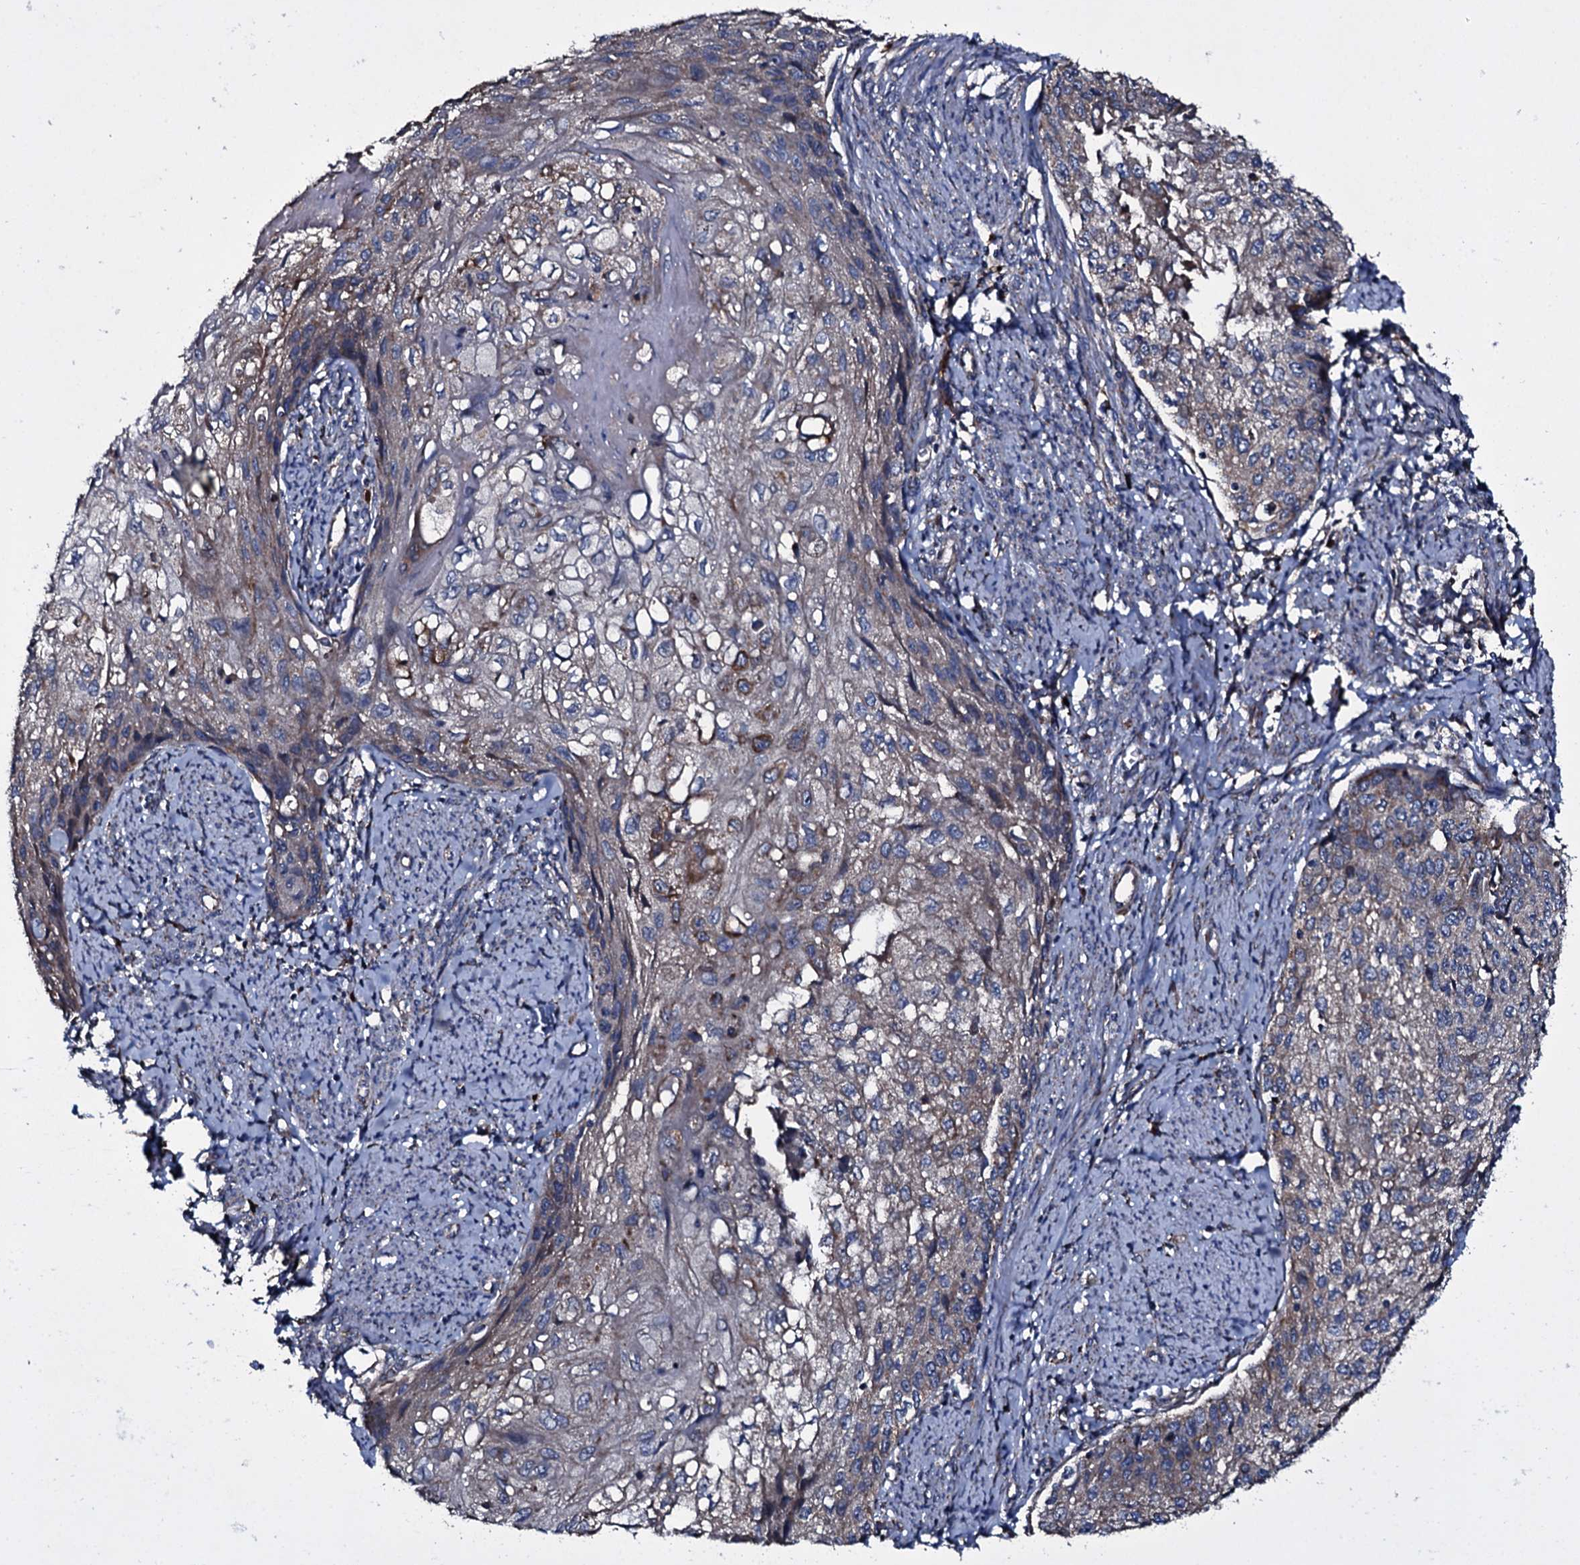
{"staining": {"intensity": "weak", "quantity": "<25%", "location": "cytoplasmic/membranous"}, "tissue": "cervical cancer", "cell_type": "Tumor cells", "image_type": "cancer", "snomed": [{"axis": "morphology", "description": "Squamous cell carcinoma, NOS"}, {"axis": "topography", "description": "Cervix"}], "caption": "Tumor cells show no significant protein expression in cervical cancer (squamous cell carcinoma).", "gene": "ACSS3", "patient": {"sex": "female", "age": 67}}